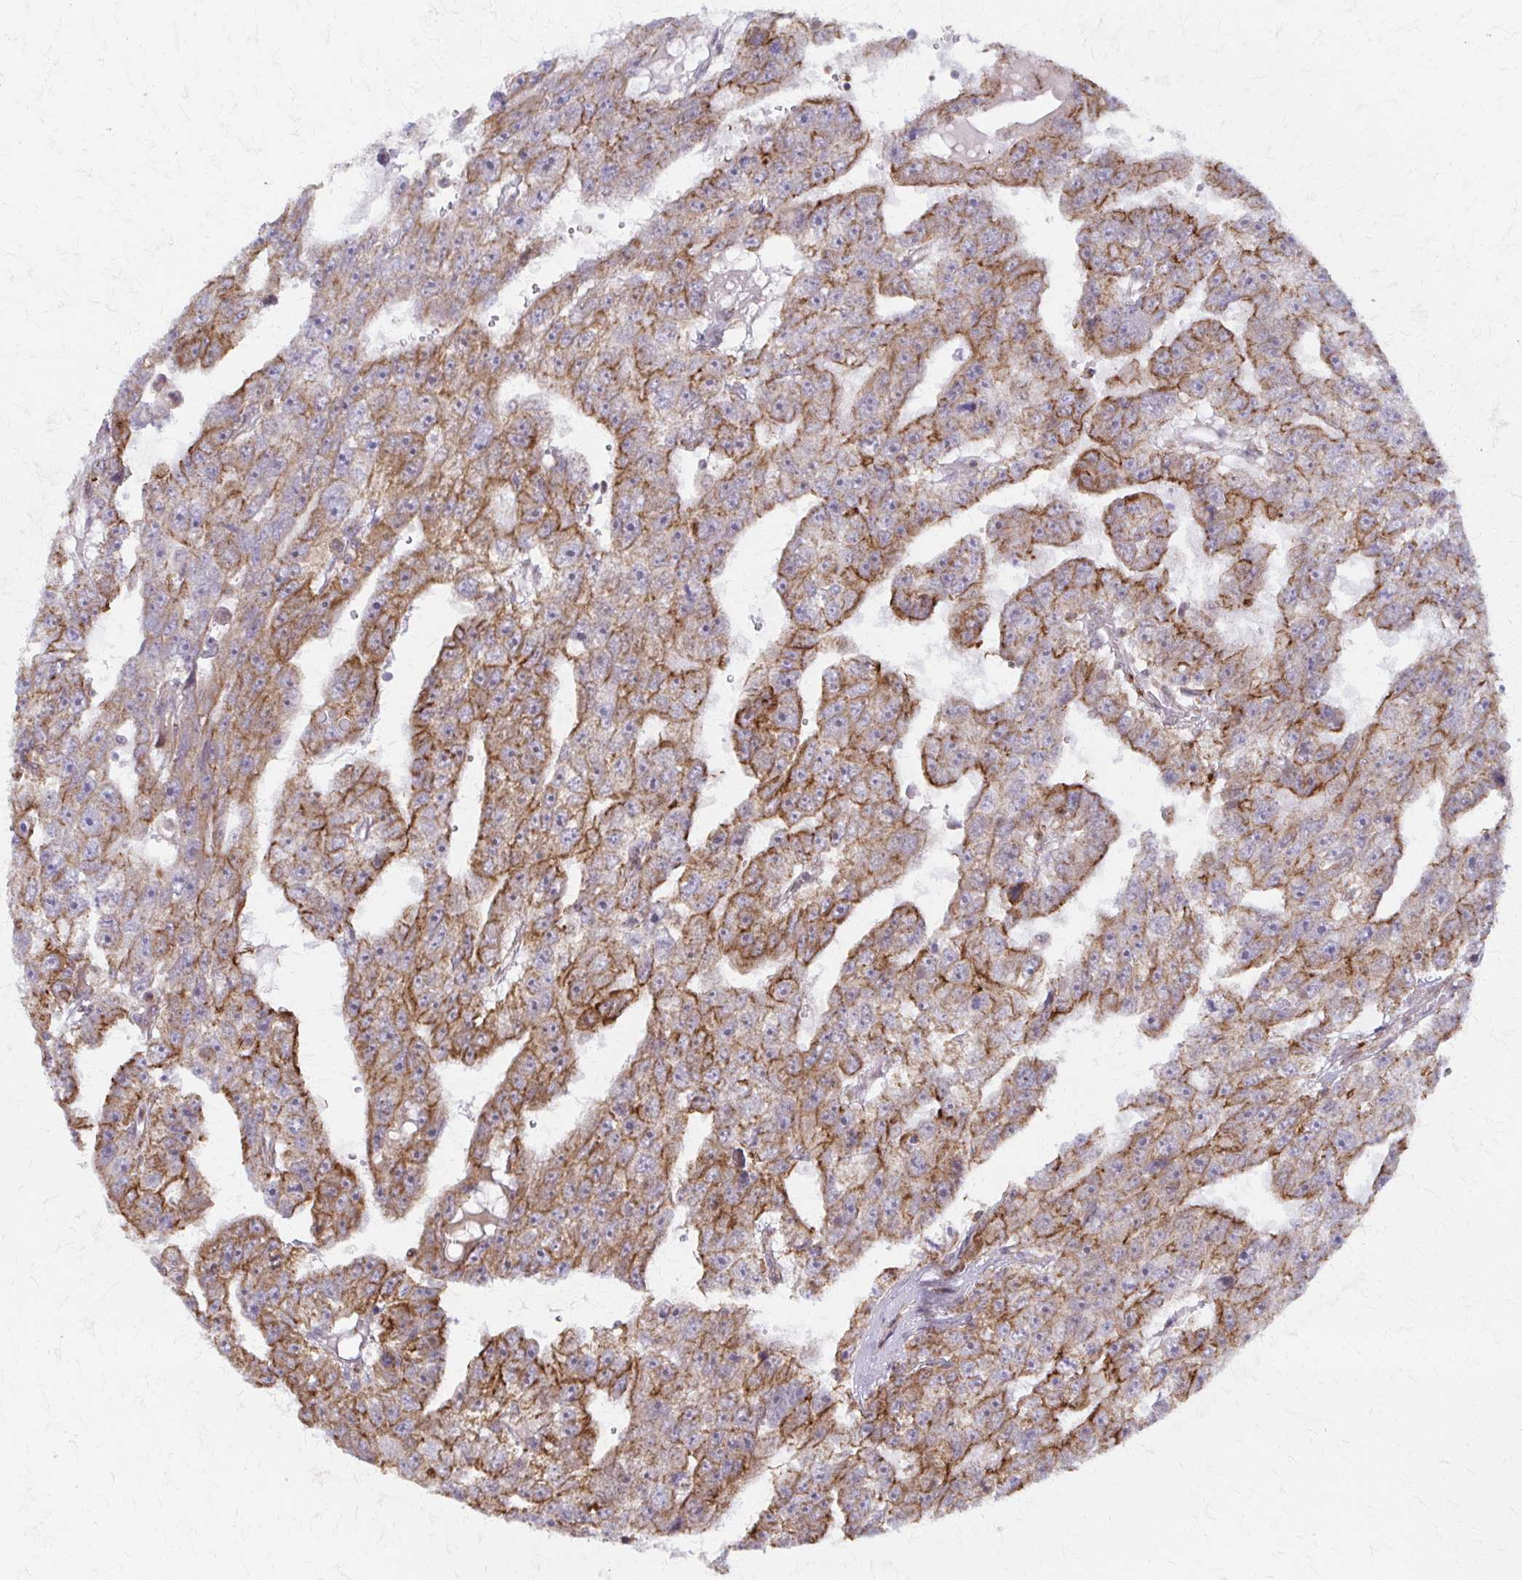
{"staining": {"intensity": "moderate", "quantity": "25%-75%", "location": "cytoplasmic/membranous"}, "tissue": "testis cancer", "cell_type": "Tumor cells", "image_type": "cancer", "snomed": [{"axis": "morphology", "description": "Carcinoma, Embryonal, NOS"}, {"axis": "topography", "description": "Testis"}], "caption": "The immunohistochemical stain labels moderate cytoplasmic/membranous staining in tumor cells of testis embryonal carcinoma tissue. Using DAB (brown) and hematoxylin (blue) stains, captured at high magnification using brightfield microscopy.", "gene": "ARHGAP35", "patient": {"sex": "male", "age": 20}}